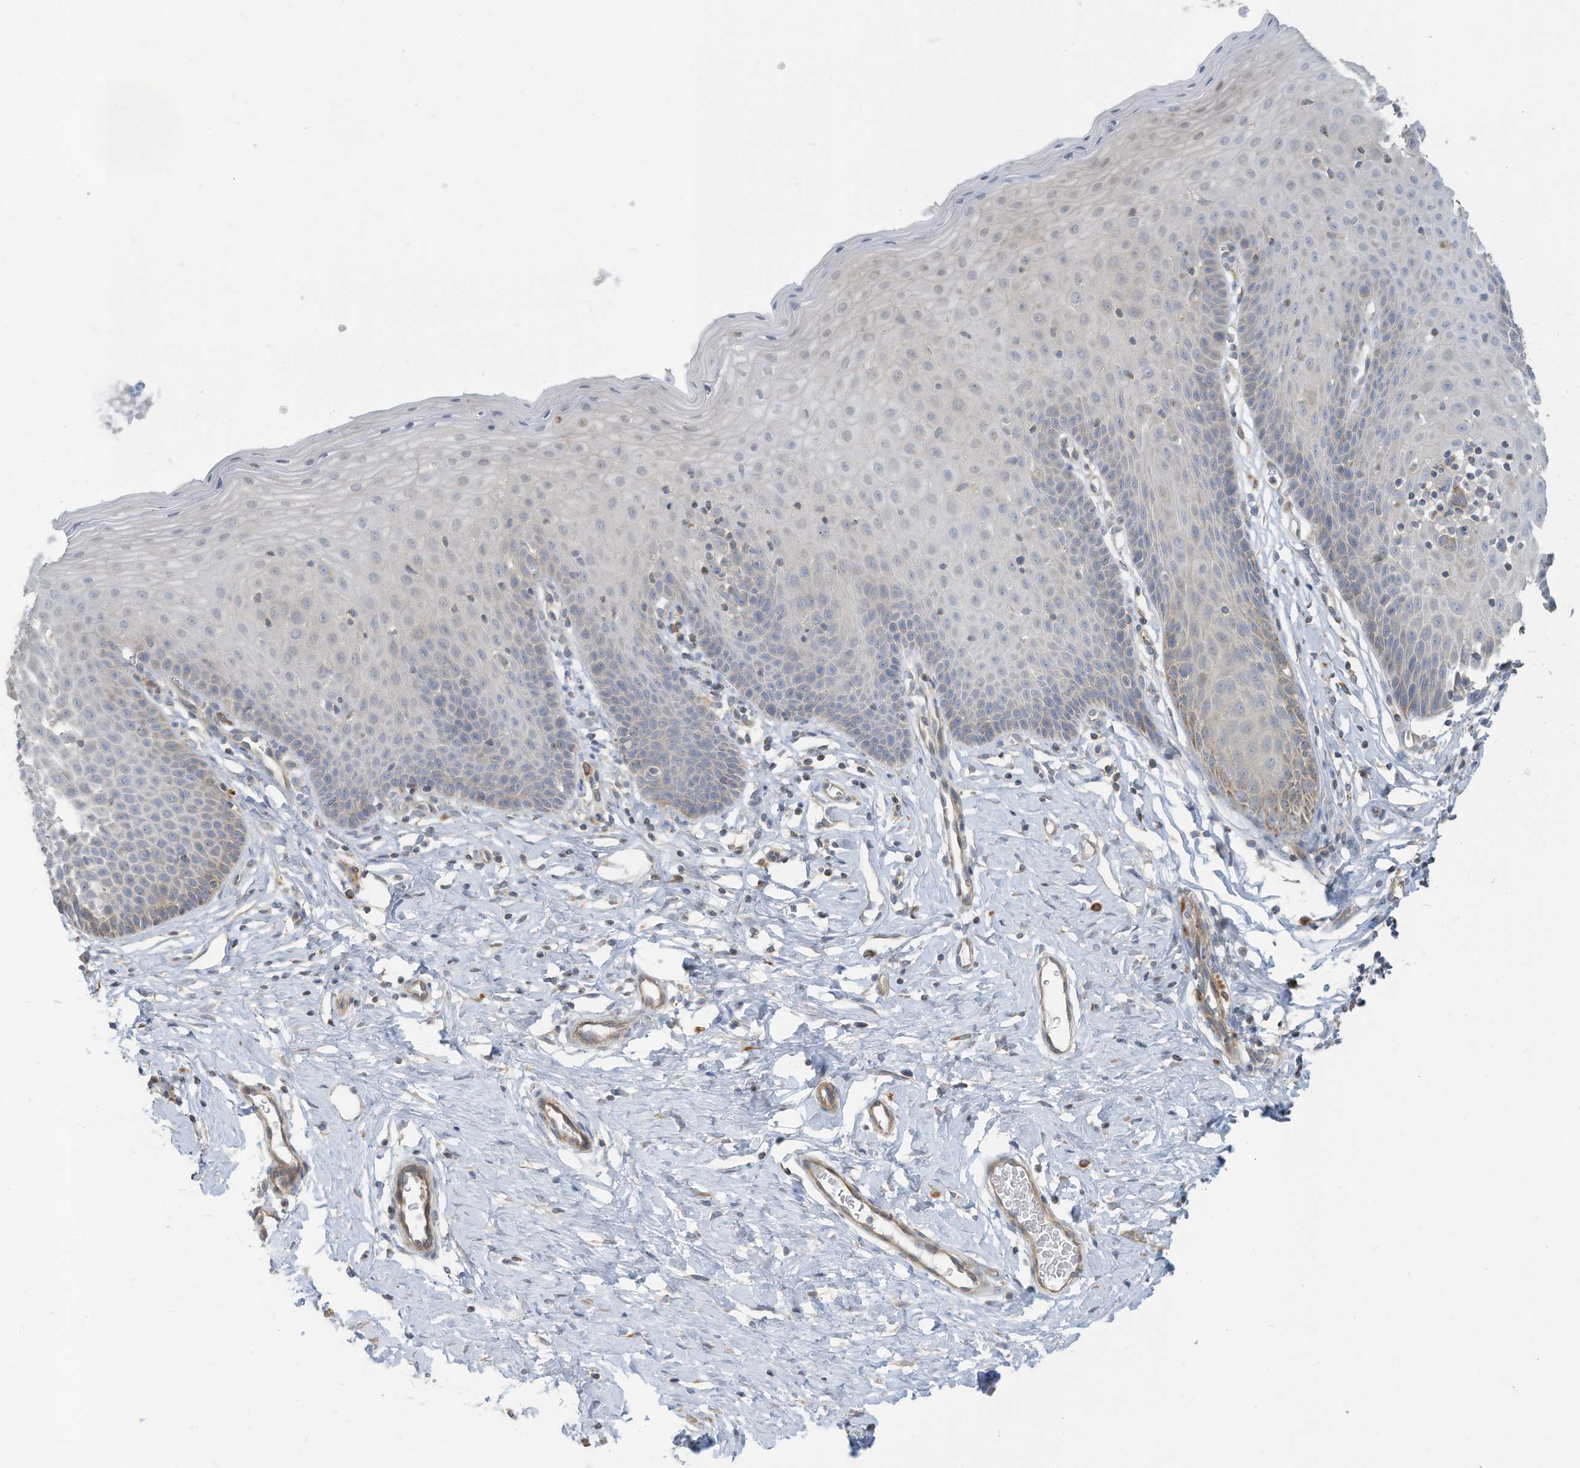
{"staining": {"intensity": "weak", "quantity": "<25%", "location": "cytoplasmic/membranous"}, "tissue": "cervix", "cell_type": "Squamous epithelial cells", "image_type": "normal", "snomed": [{"axis": "morphology", "description": "Normal tissue, NOS"}, {"axis": "topography", "description": "Cervix"}], "caption": "Photomicrograph shows no significant protein staining in squamous epithelial cells of unremarkable cervix. (Immunohistochemistry (ihc), brightfield microscopy, high magnification).", "gene": "GTPBP2", "patient": {"sex": "female", "age": 36}}